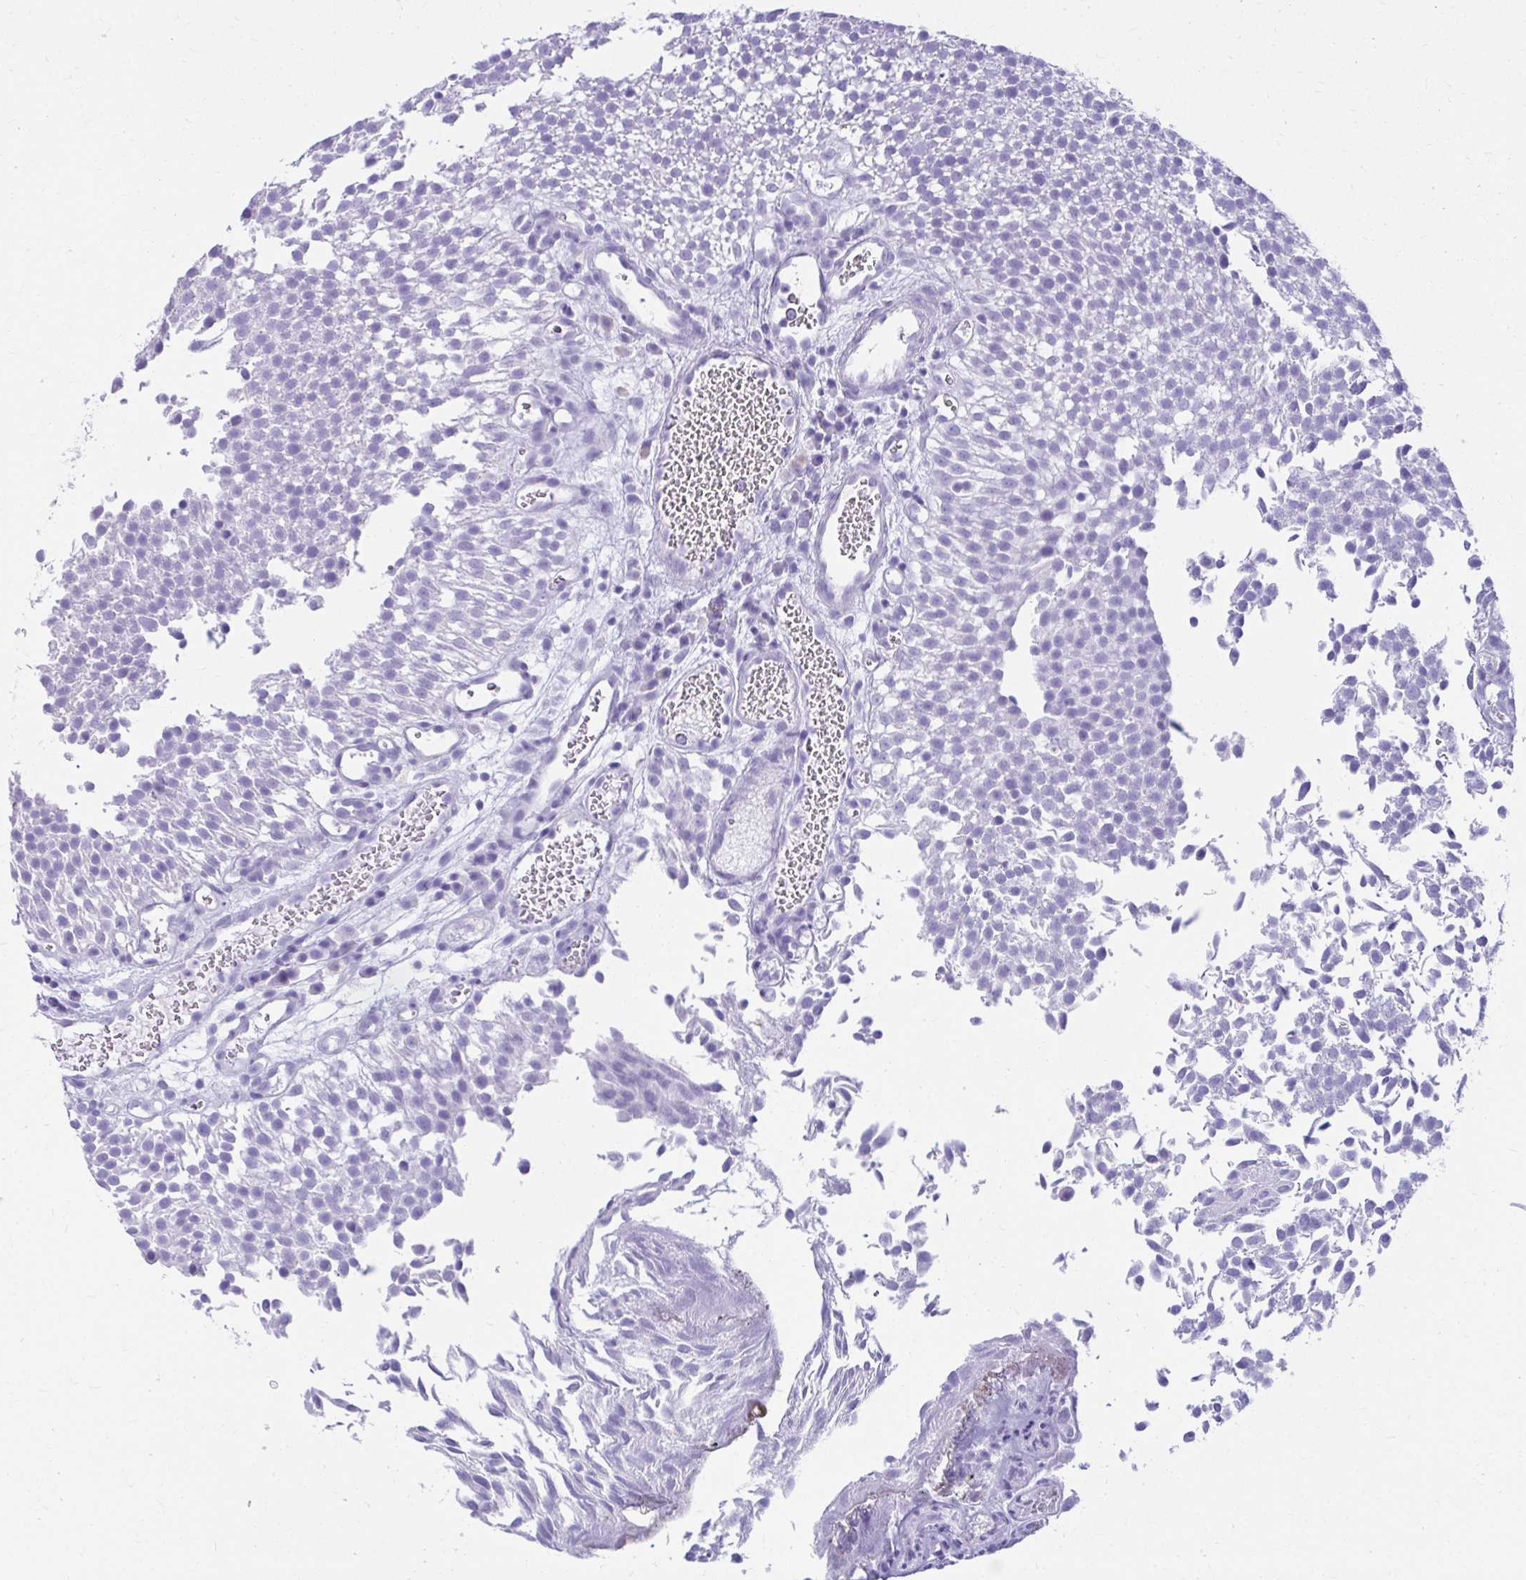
{"staining": {"intensity": "negative", "quantity": "none", "location": "none"}, "tissue": "urothelial cancer", "cell_type": "Tumor cells", "image_type": "cancer", "snomed": [{"axis": "morphology", "description": "Urothelial carcinoma, Low grade"}, {"axis": "topography", "description": "Urinary bladder"}], "caption": "Protein analysis of low-grade urothelial carcinoma demonstrates no significant staining in tumor cells.", "gene": "ATP4B", "patient": {"sex": "female", "age": 79}}